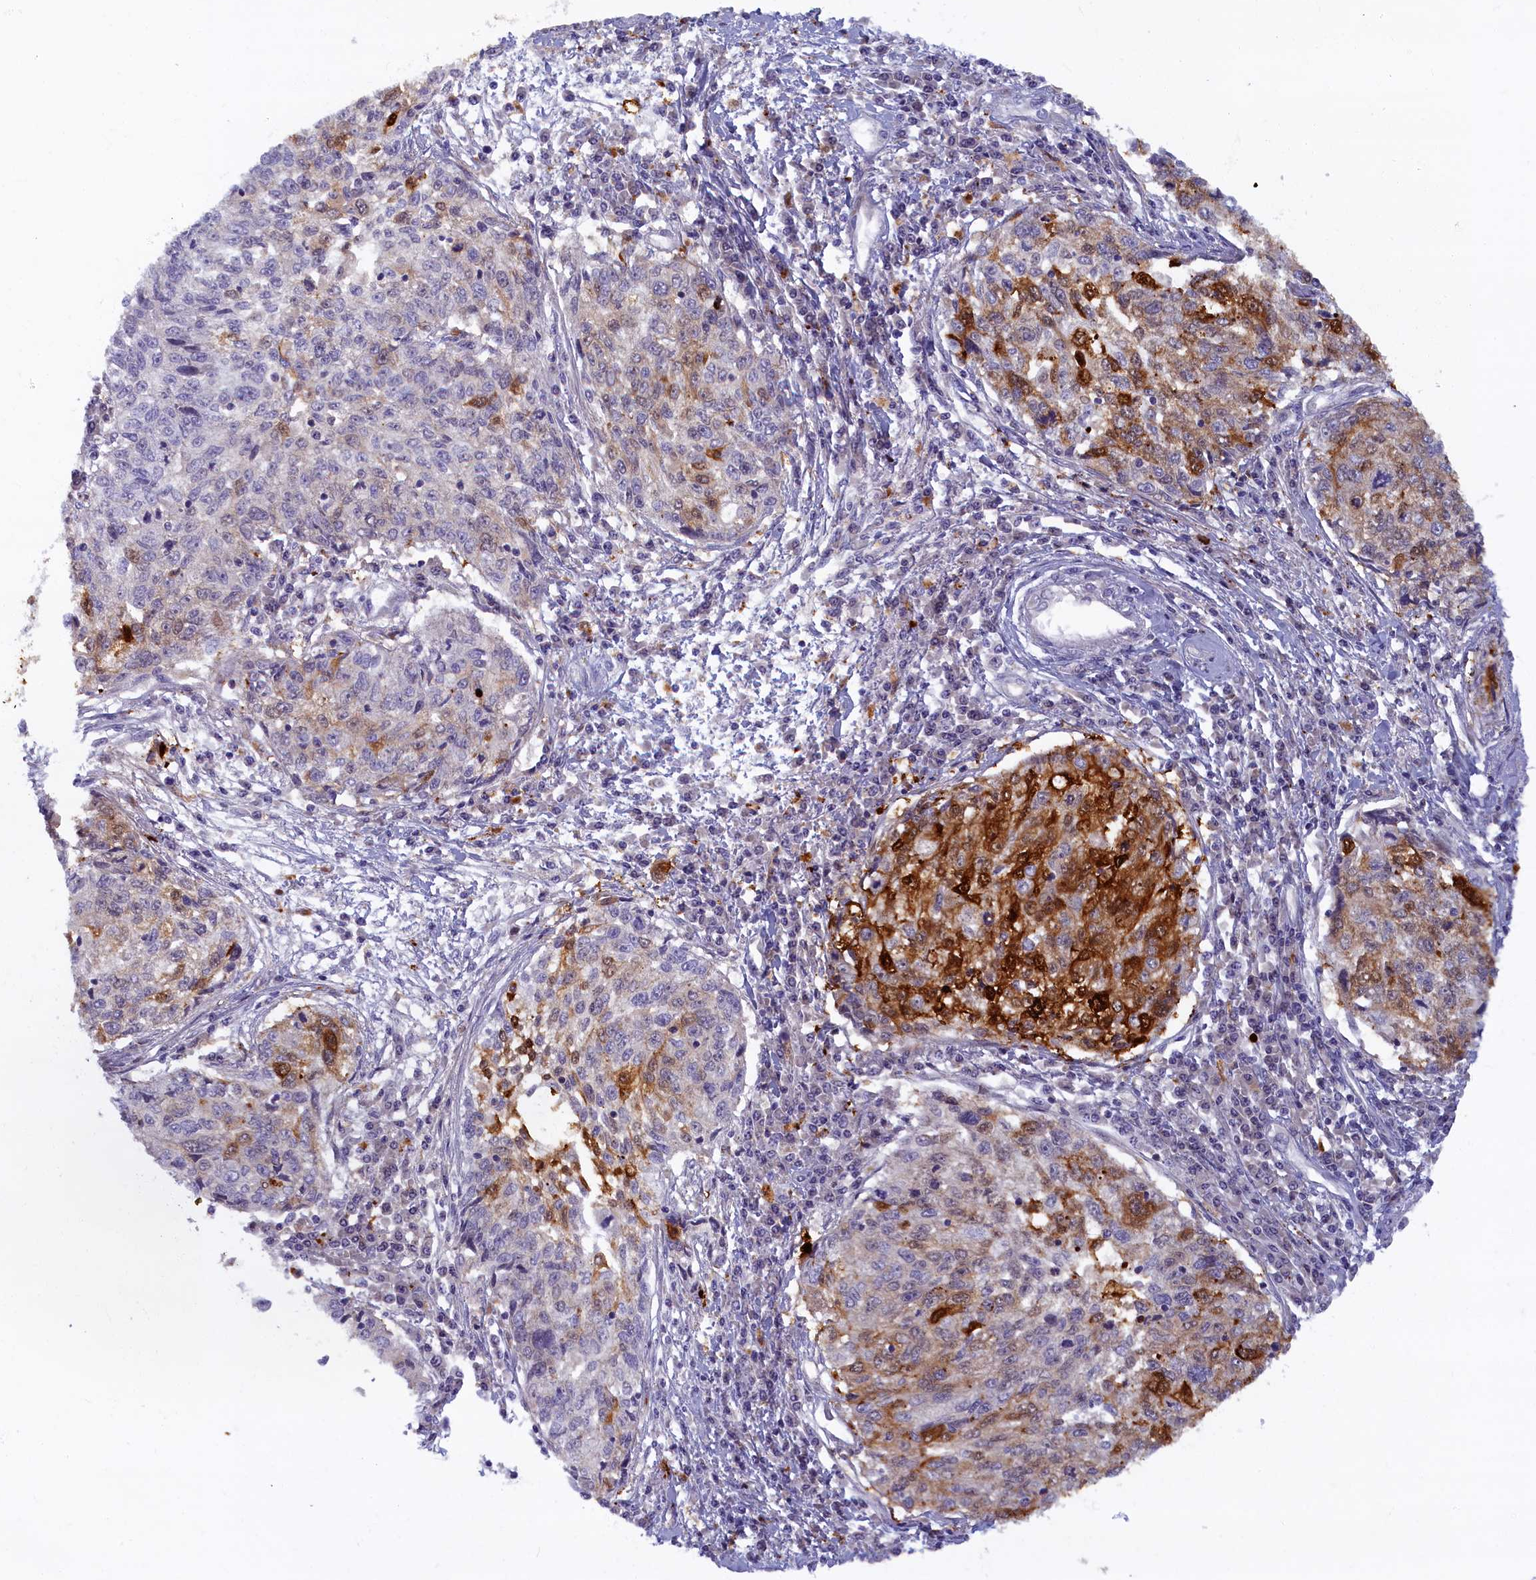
{"staining": {"intensity": "strong", "quantity": "<25%", "location": "cytoplasmic/membranous"}, "tissue": "cervical cancer", "cell_type": "Tumor cells", "image_type": "cancer", "snomed": [{"axis": "morphology", "description": "Squamous cell carcinoma, NOS"}, {"axis": "topography", "description": "Cervix"}], "caption": "Immunohistochemistry (IHC) (DAB (3,3'-diaminobenzidine)) staining of squamous cell carcinoma (cervical) exhibits strong cytoplasmic/membranous protein staining in about <25% of tumor cells.", "gene": "FCSK", "patient": {"sex": "female", "age": 57}}